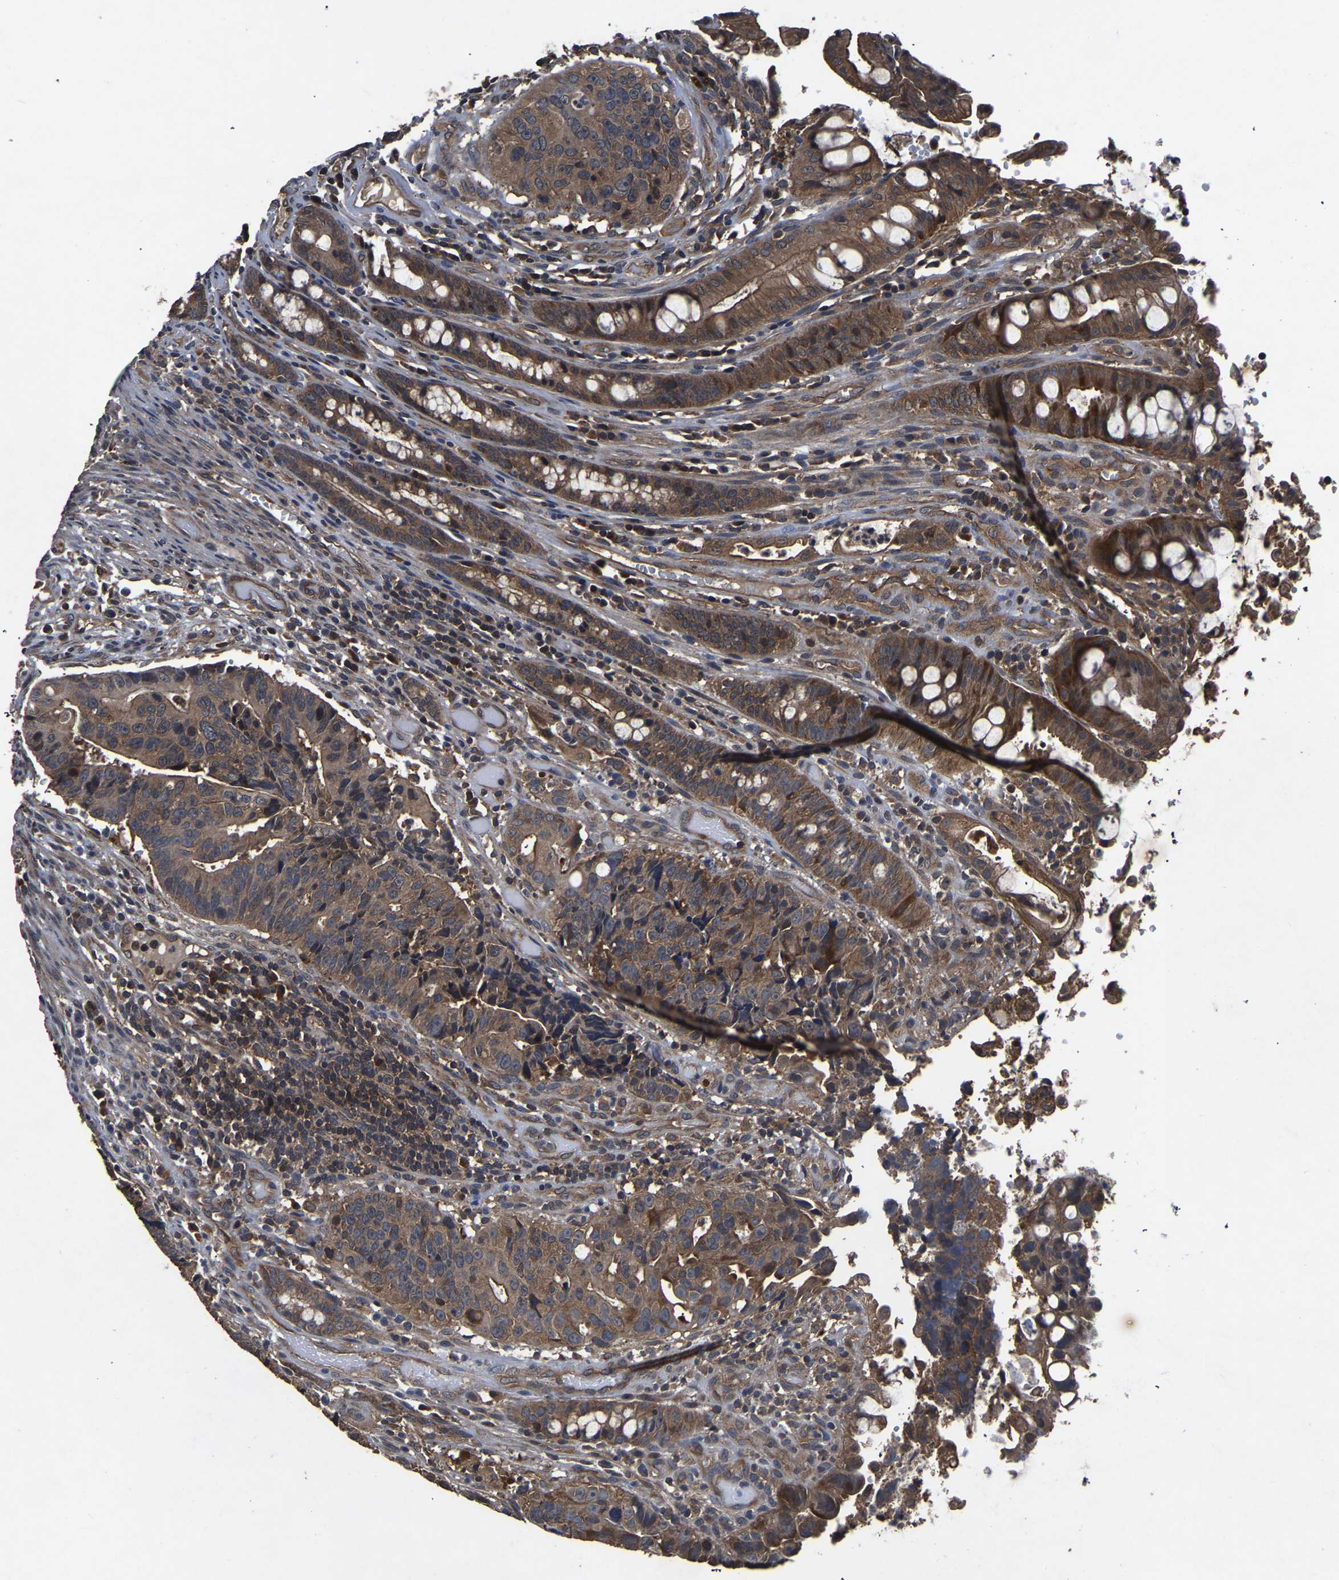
{"staining": {"intensity": "moderate", "quantity": ">75%", "location": "cytoplasmic/membranous"}, "tissue": "colorectal cancer", "cell_type": "Tumor cells", "image_type": "cancer", "snomed": [{"axis": "morphology", "description": "Adenocarcinoma, NOS"}, {"axis": "topography", "description": "Colon"}], "caption": "DAB immunohistochemical staining of human colorectal cancer (adenocarcinoma) exhibits moderate cytoplasmic/membranous protein expression in about >75% of tumor cells.", "gene": "CRYZL1", "patient": {"sex": "female", "age": 57}}